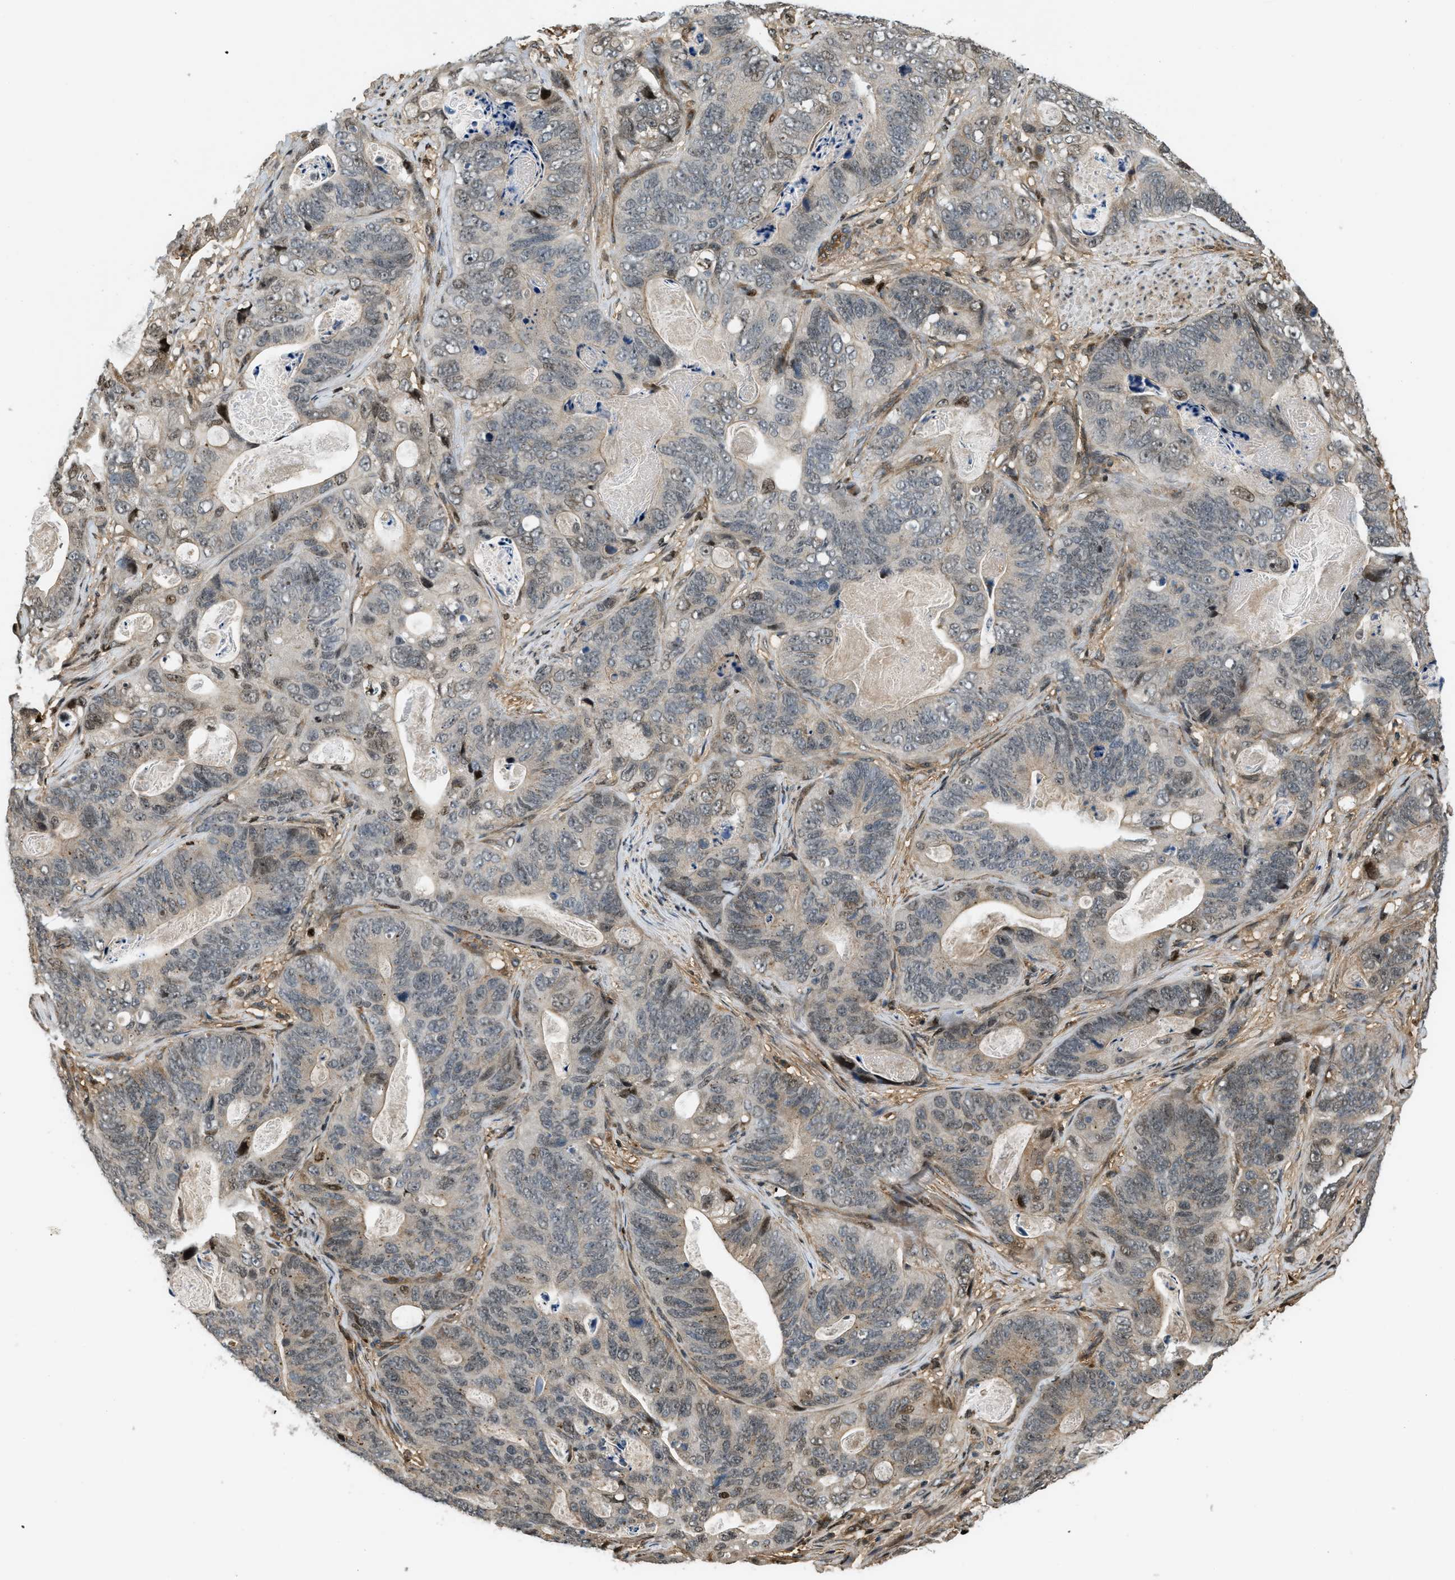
{"staining": {"intensity": "weak", "quantity": "<25%", "location": "cytoplasmic/membranous"}, "tissue": "stomach cancer", "cell_type": "Tumor cells", "image_type": "cancer", "snomed": [{"axis": "morphology", "description": "Adenocarcinoma, NOS"}, {"axis": "topography", "description": "Stomach"}], "caption": "This is a histopathology image of immunohistochemistry (IHC) staining of stomach adenocarcinoma, which shows no positivity in tumor cells.", "gene": "LTA4H", "patient": {"sex": "female", "age": 89}}